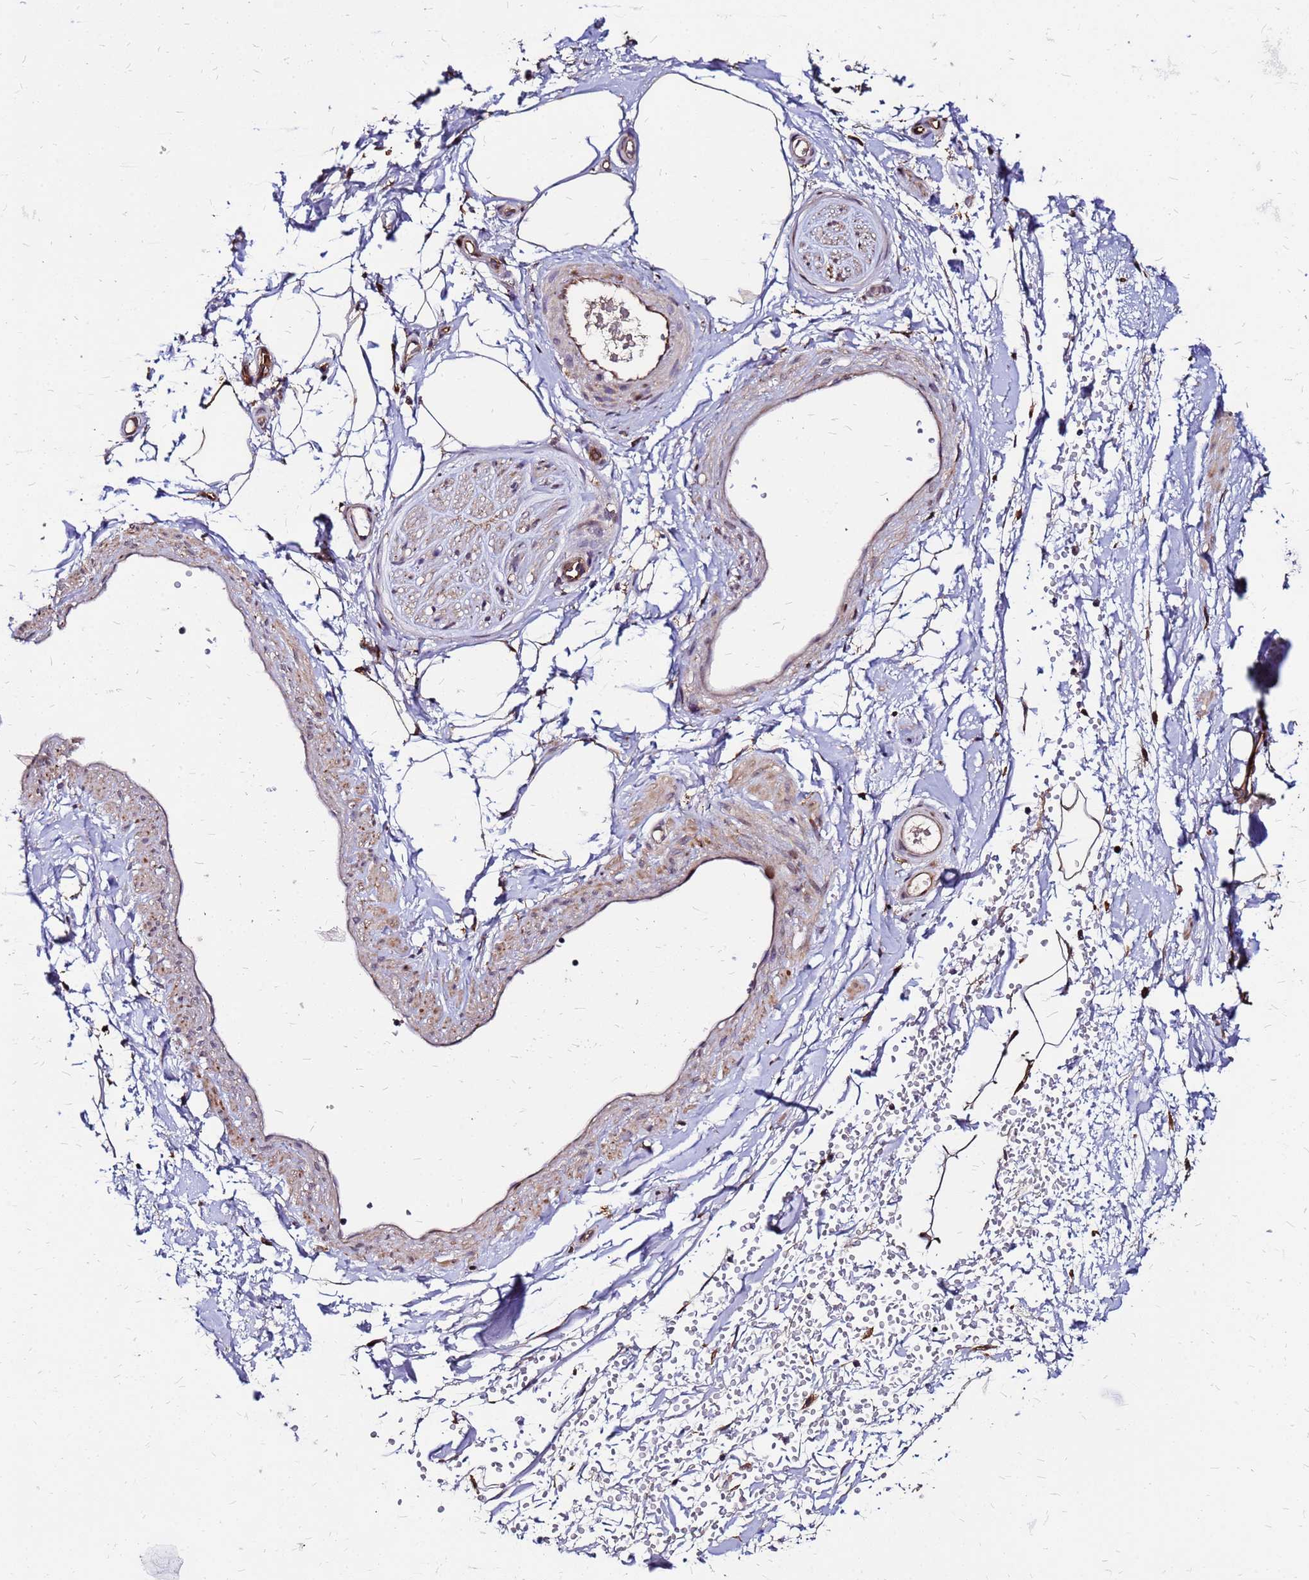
{"staining": {"intensity": "moderate", "quantity": ">75%", "location": "cytoplasmic/membranous"}, "tissue": "adipose tissue", "cell_type": "Adipocytes", "image_type": "normal", "snomed": [{"axis": "morphology", "description": "Normal tissue, NOS"}, {"axis": "topography", "description": "Soft tissue"}, {"axis": "topography", "description": "Adipose tissue"}, {"axis": "topography", "description": "Vascular tissue"}, {"axis": "topography", "description": "Peripheral nerve tissue"}], "caption": "Immunohistochemical staining of benign human adipose tissue shows >75% levels of moderate cytoplasmic/membranous protein staining in approximately >75% of adipocytes. (Stains: DAB in brown, nuclei in blue, Microscopy: brightfield microscopy at high magnification).", "gene": "ARHGEF35", "patient": {"sex": "male", "age": 74}}